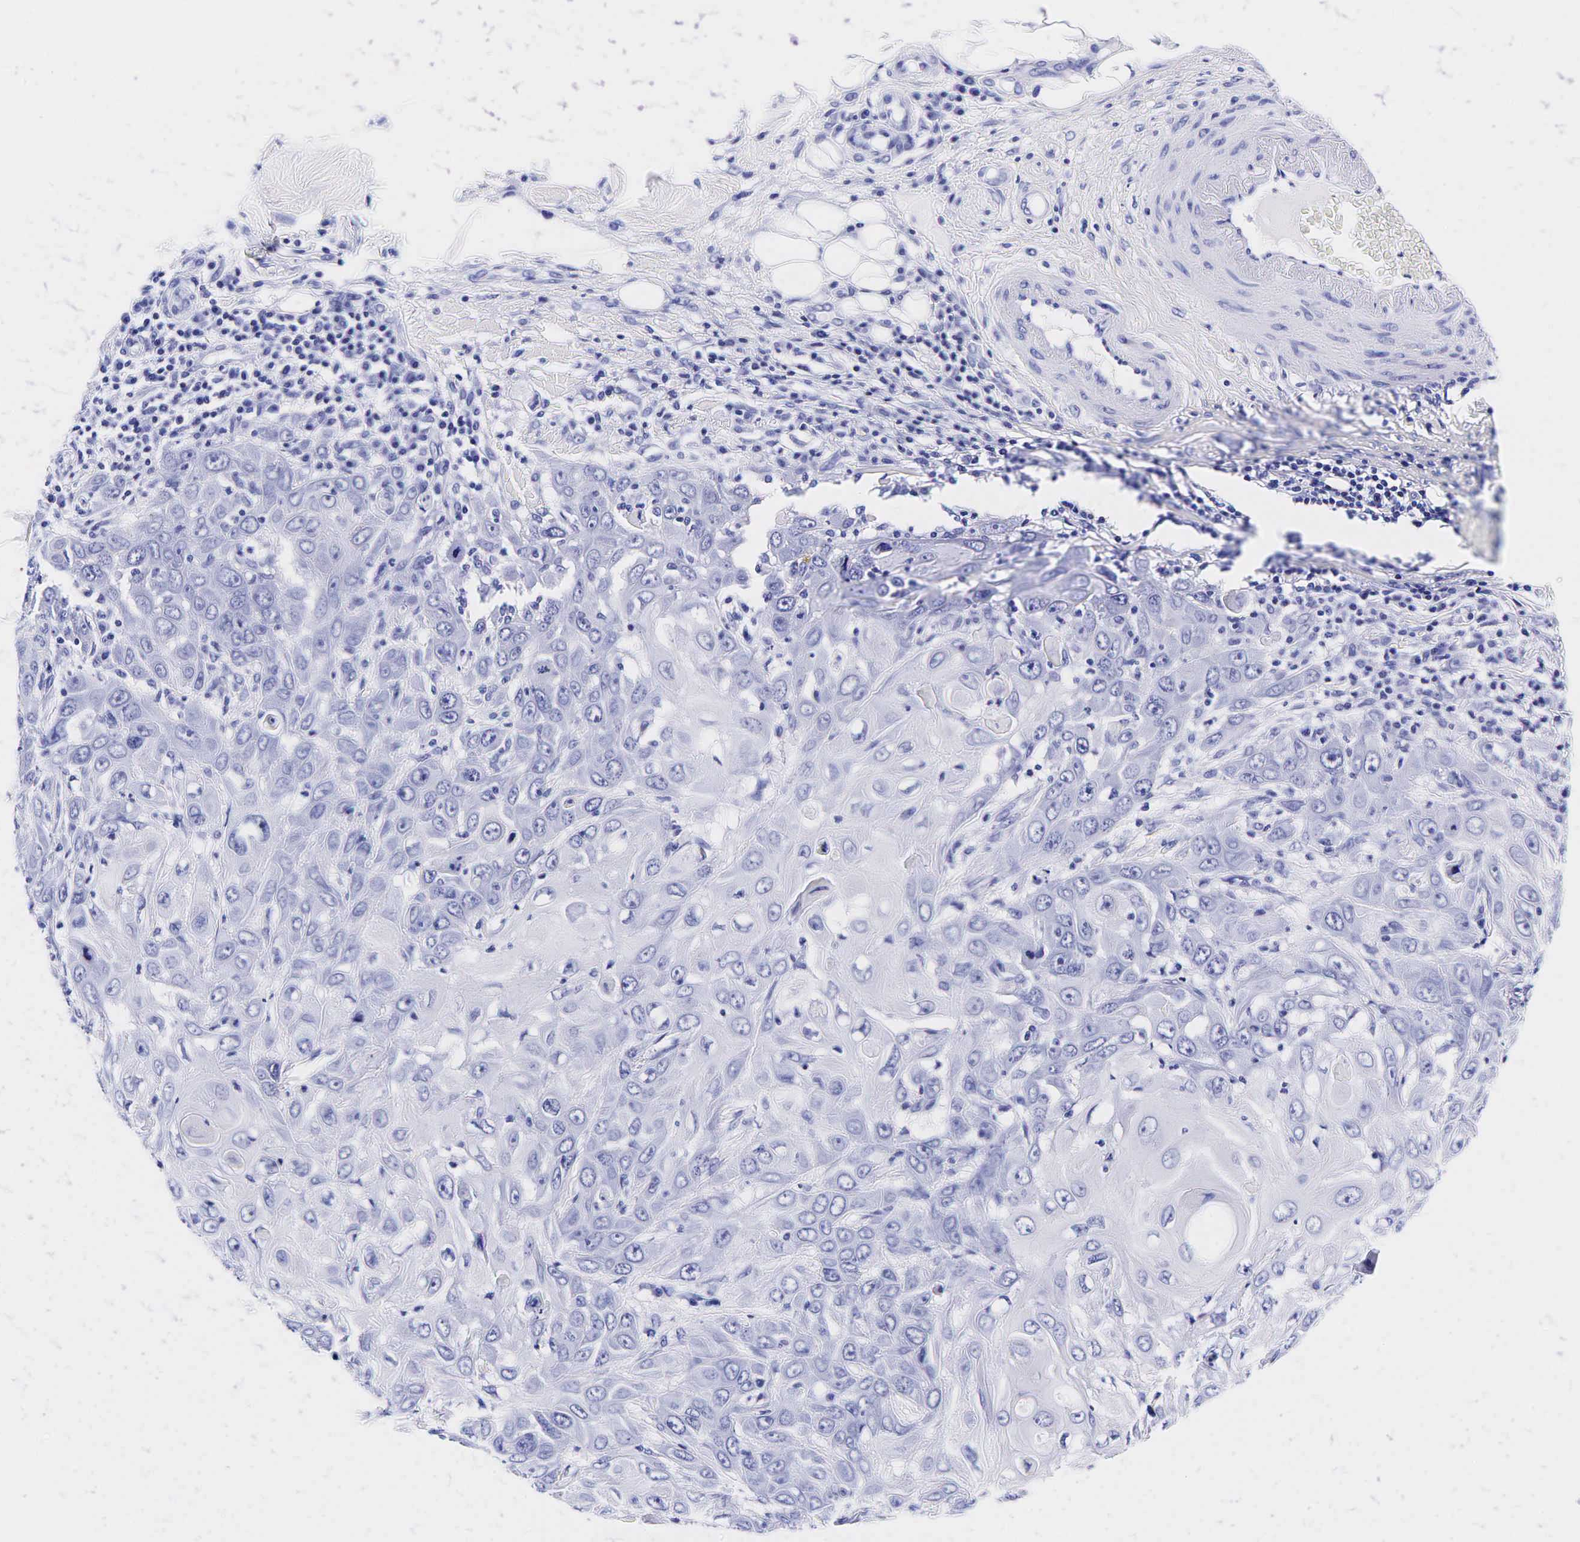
{"staining": {"intensity": "negative", "quantity": "none", "location": "none"}, "tissue": "skin cancer", "cell_type": "Tumor cells", "image_type": "cancer", "snomed": [{"axis": "morphology", "description": "Squamous cell carcinoma, NOS"}, {"axis": "topography", "description": "Skin"}], "caption": "There is no significant staining in tumor cells of skin squamous cell carcinoma.", "gene": "GAST", "patient": {"sex": "male", "age": 84}}